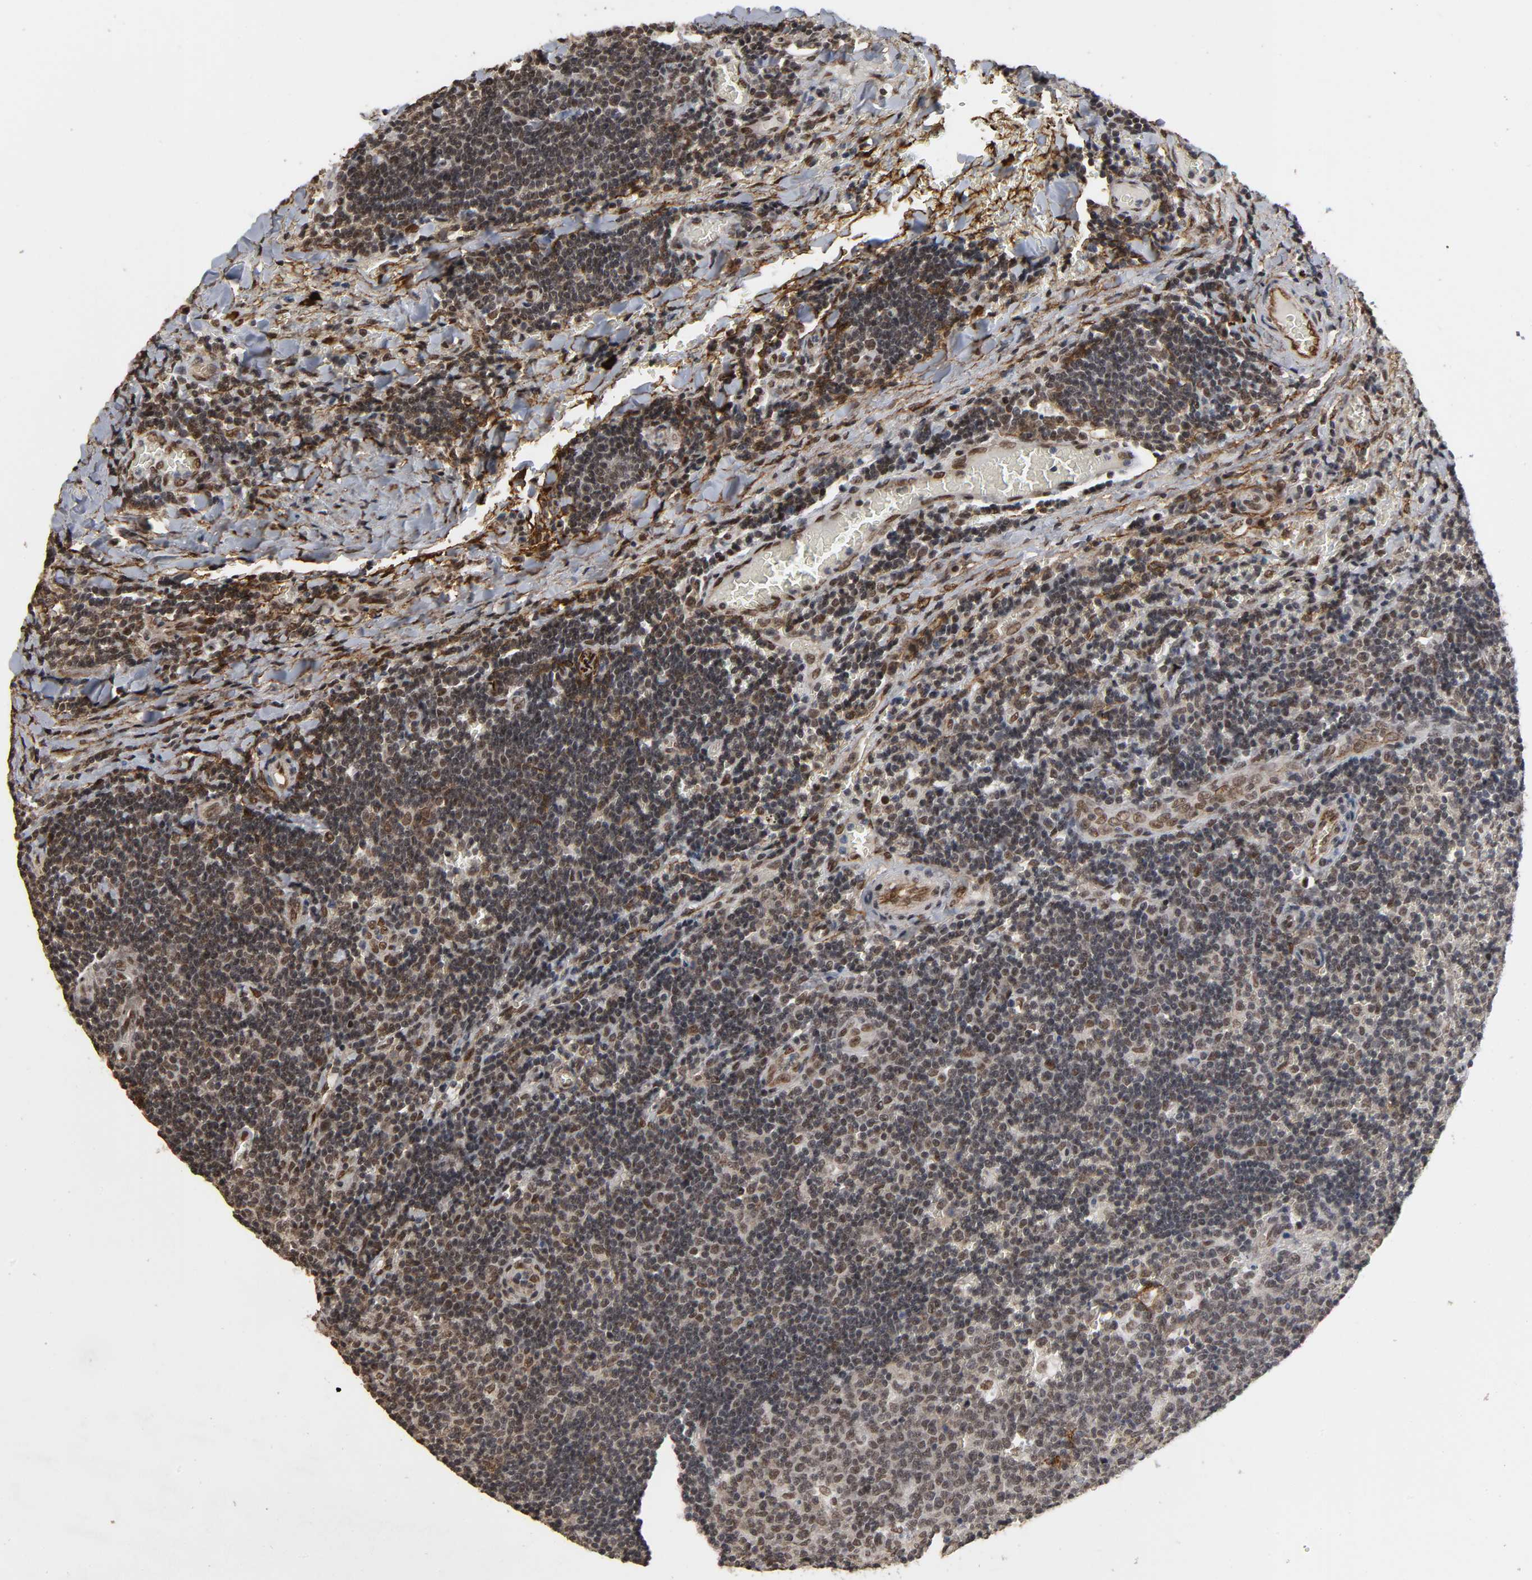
{"staining": {"intensity": "weak", "quantity": "25%-75%", "location": "nuclear"}, "tissue": "lymph node", "cell_type": "Germinal center cells", "image_type": "normal", "snomed": [{"axis": "morphology", "description": "Normal tissue, NOS"}, {"axis": "topography", "description": "Lymph node"}, {"axis": "topography", "description": "Salivary gland"}], "caption": "IHC histopathology image of unremarkable human lymph node stained for a protein (brown), which exhibits low levels of weak nuclear staining in approximately 25%-75% of germinal center cells.", "gene": "AHNAK2", "patient": {"sex": "male", "age": 8}}